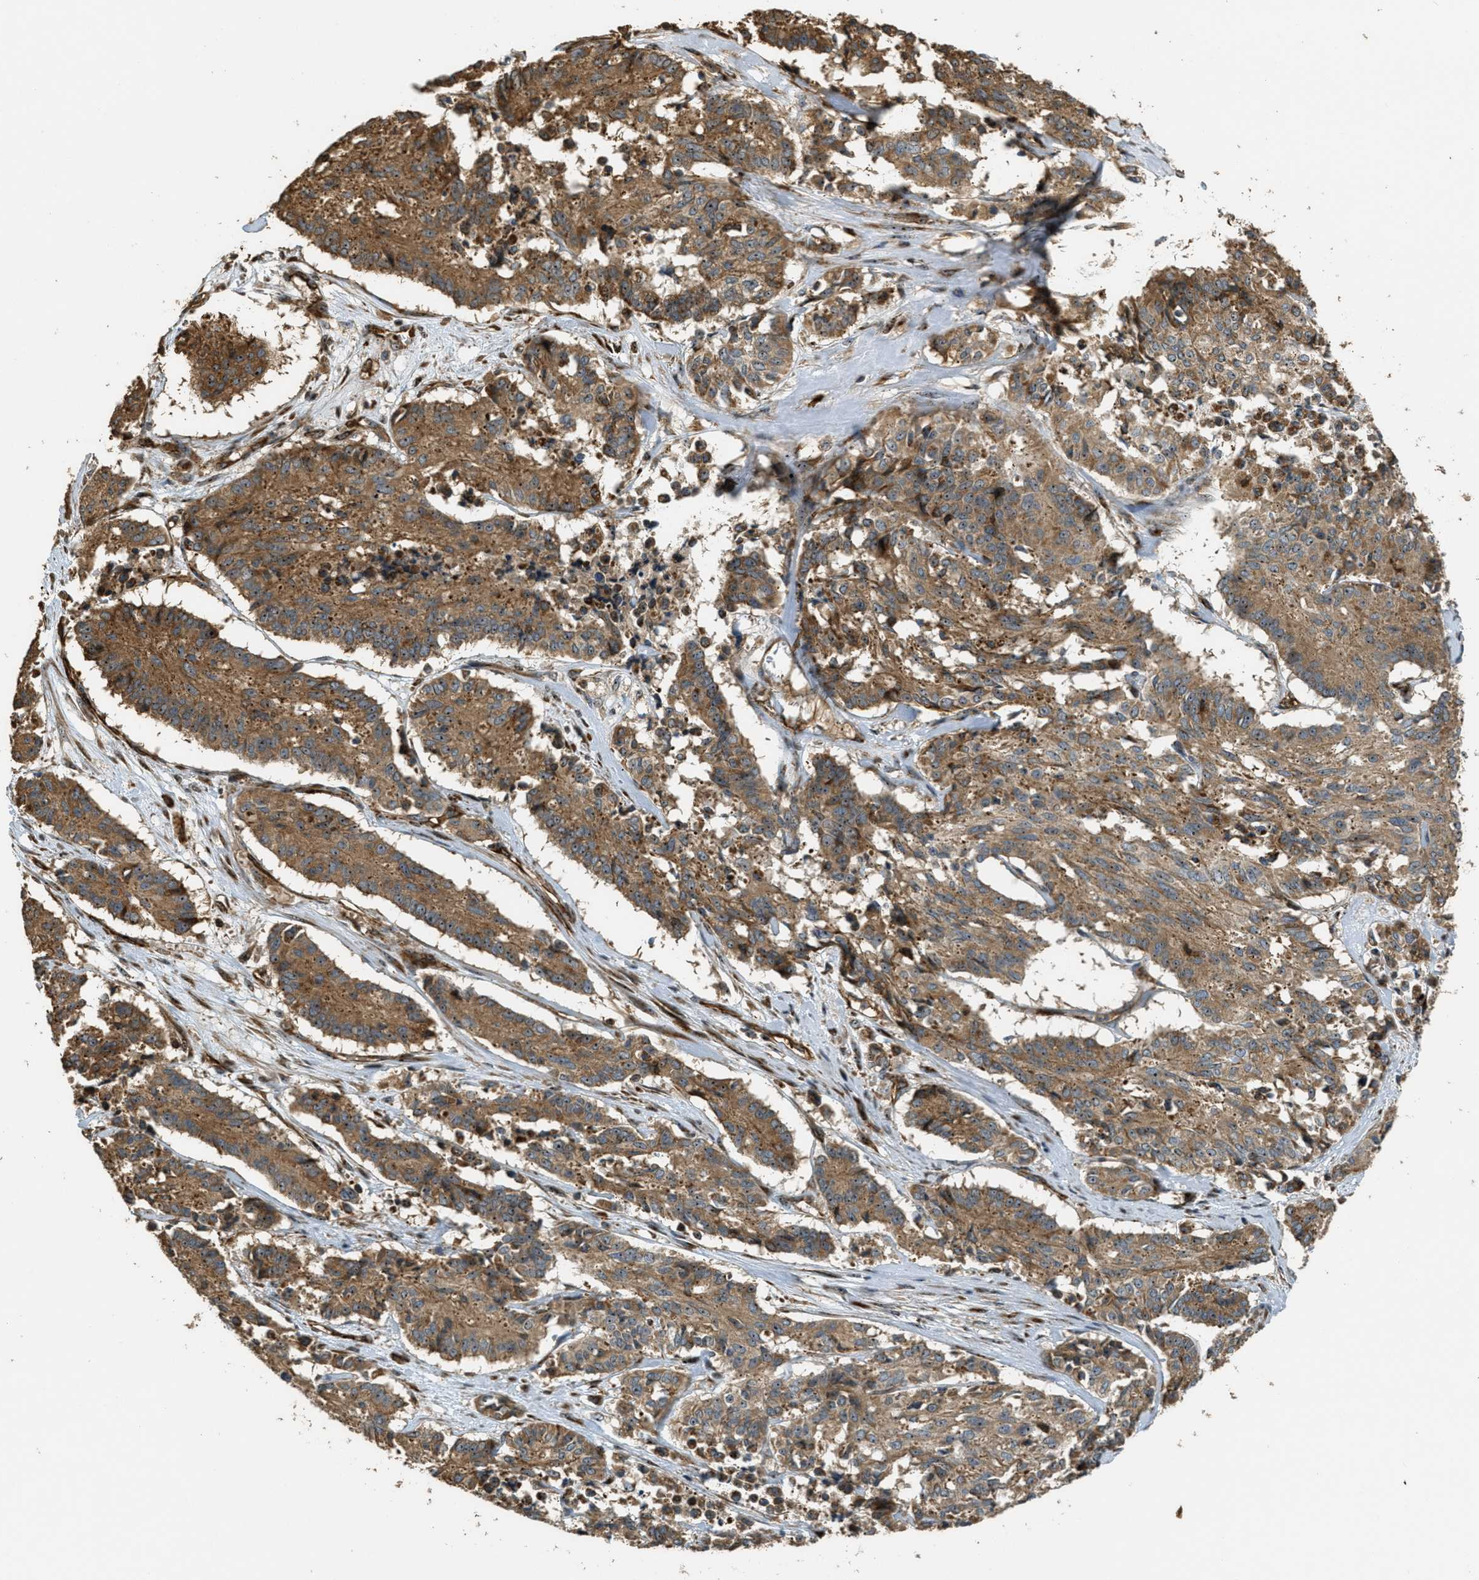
{"staining": {"intensity": "moderate", "quantity": ">75%", "location": "cytoplasmic/membranous,nuclear"}, "tissue": "cervical cancer", "cell_type": "Tumor cells", "image_type": "cancer", "snomed": [{"axis": "morphology", "description": "Squamous cell carcinoma, NOS"}, {"axis": "topography", "description": "Cervix"}], "caption": "IHC micrograph of human cervical cancer stained for a protein (brown), which shows medium levels of moderate cytoplasmic/membranous and nuclear expression in approximately >75% of tumor cells.", "gene": "LRP12", "patient": {"sex": "female", "age": 35}}